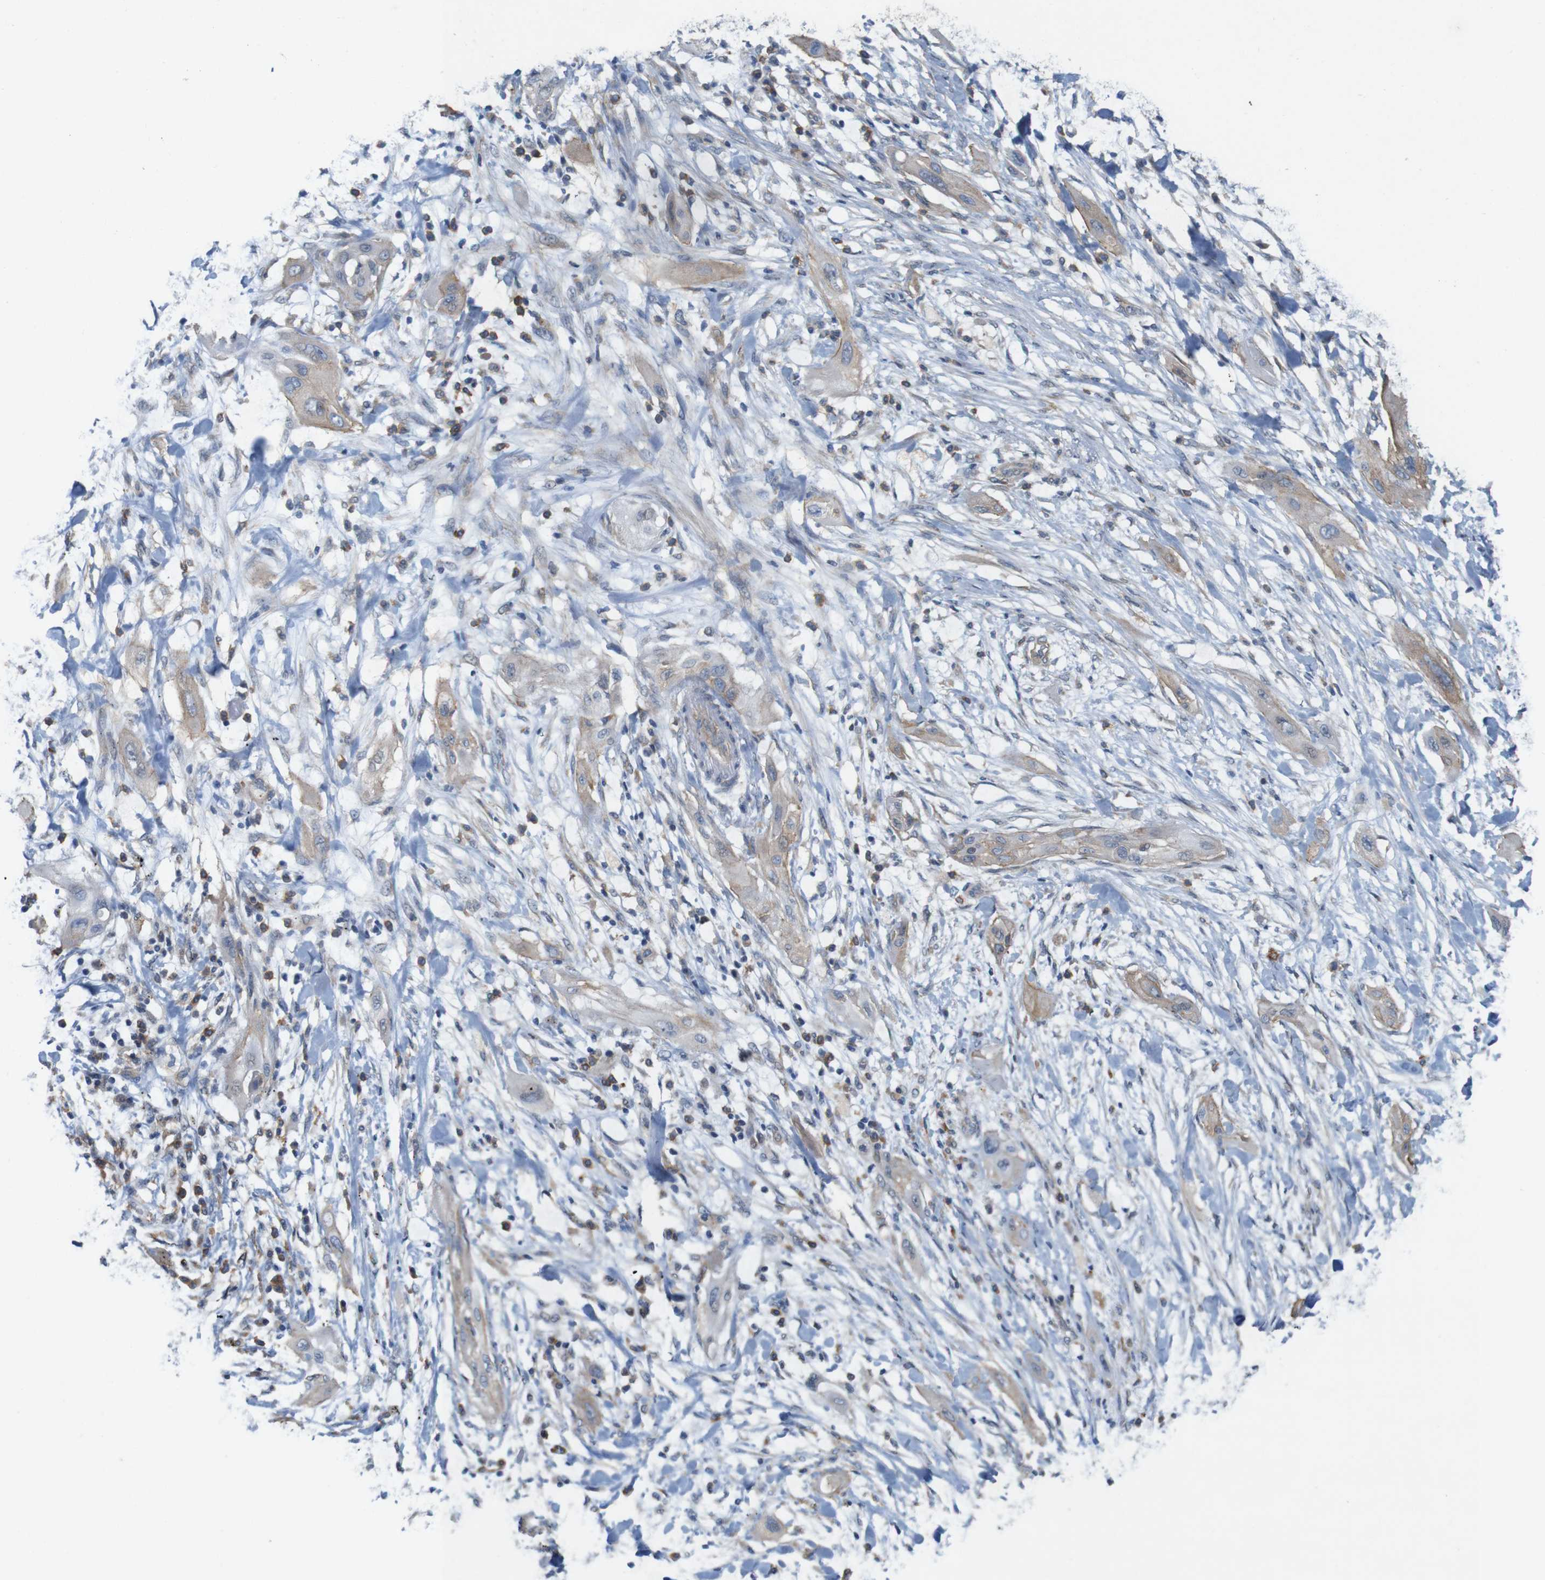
{"staining": {"intensity": "weak", "quantity": ">75%", "location": "cytoplasmic/membranous"}, "tissue": "lung cancer", "cell_type": "Tumor cells", "image_type": "cancer", "snomed": [{"axis": "morphology", "description": "Squamous cell carcinoma, NOS"}, {"axis": "topography", "description": "Lung"}], "caption": "A micrograph showing weak cytoplasmic/membranous positivity in about >75% of tumor cells in lung squamous cell carcinoma, as visualized by brown immunohistochemical staining.", "gene": "SIGLEC8", "patient": {"sex": "female", "age": 47}}